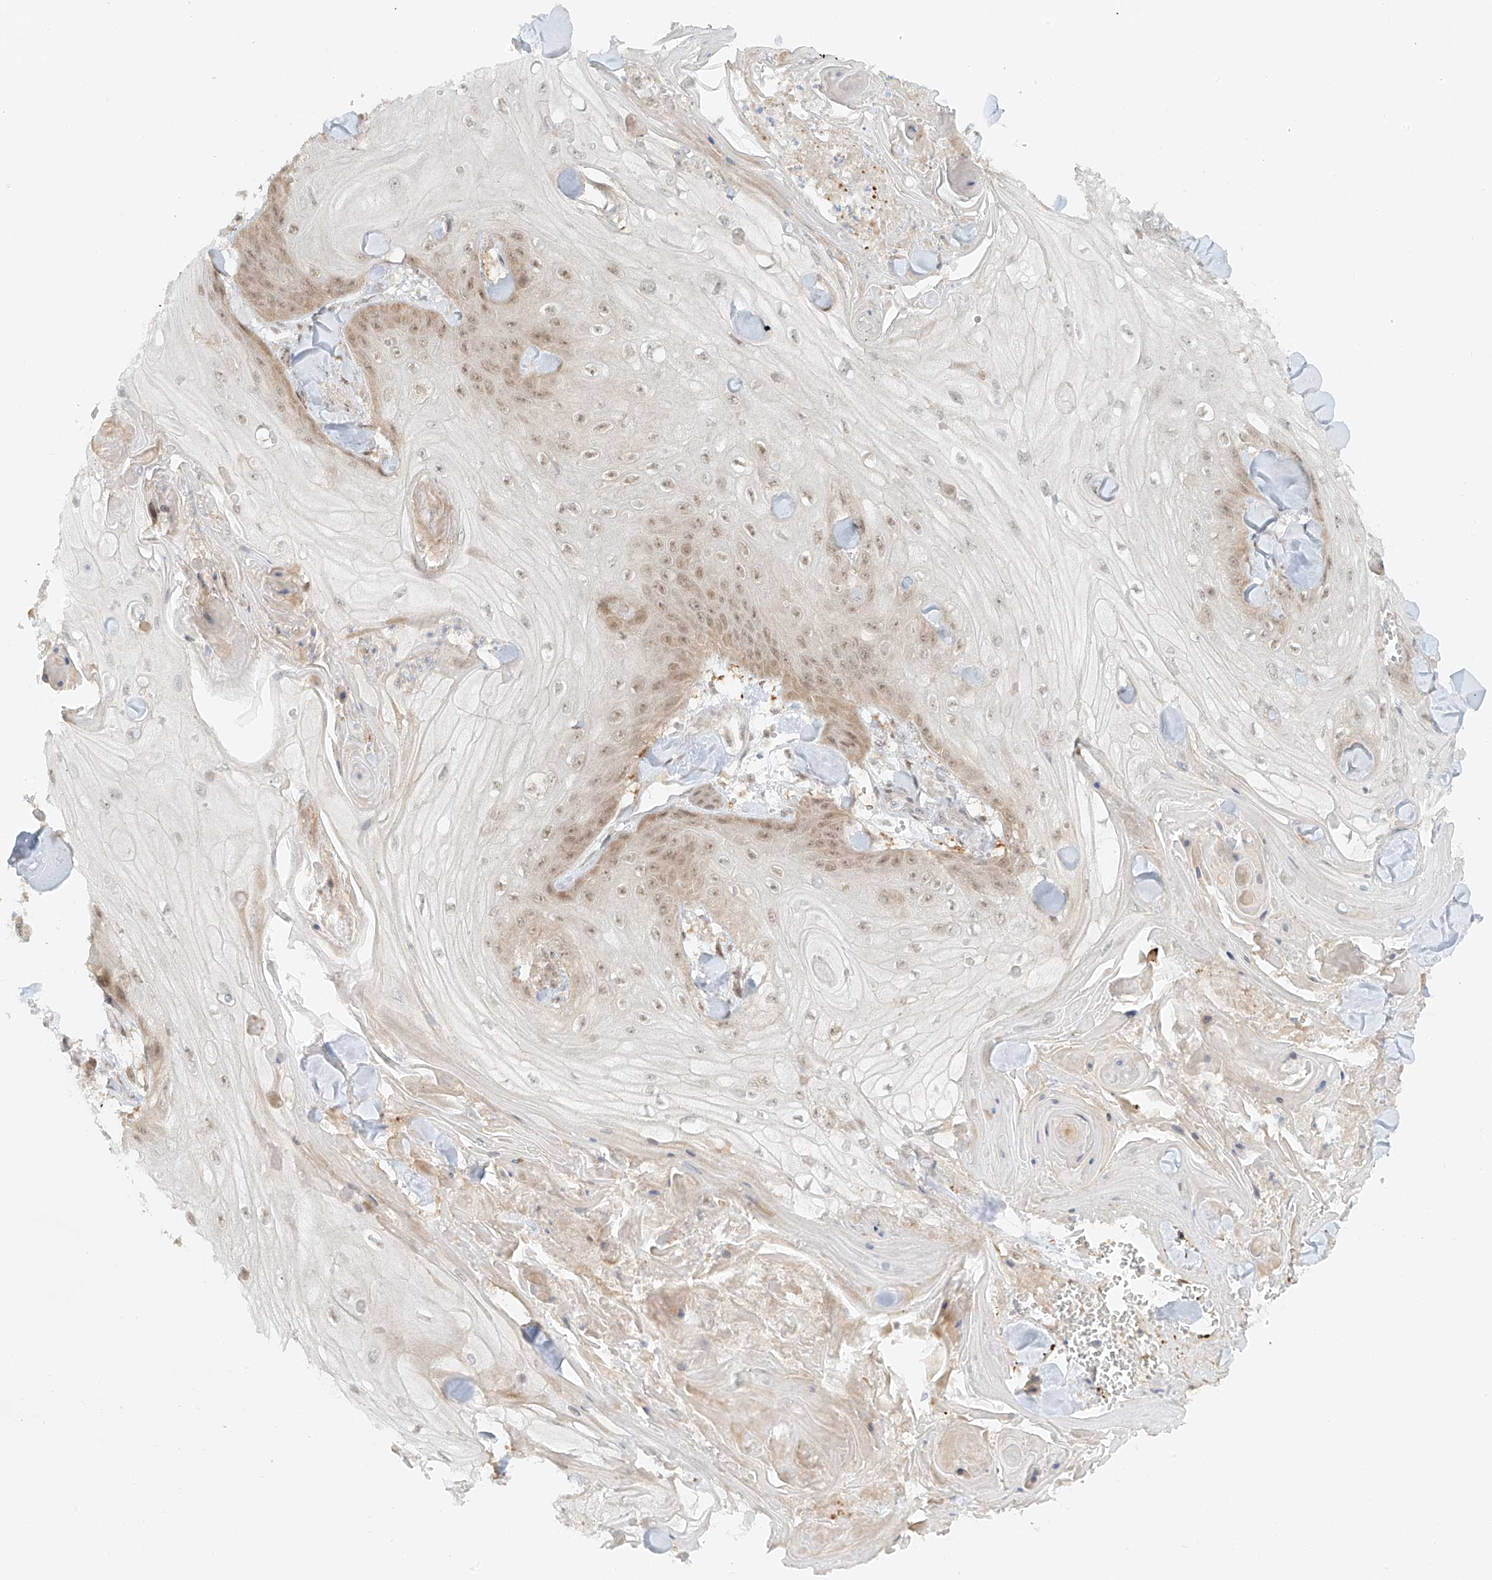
{"staining": {"intensity": "weak", "quantity": "25%-75%", "location": "cytoplasmic/membranous,nuclear"}, "tissue": "skin cancer", "cell_type": "Tumor cells", "image_type": "cancer", "snomed": [{"axis": "morphology", "description": "Squamous cell carcinoma, NOS"}, {"axis": "topography", "description": "Skin"}], "caption": "Protein positivity by IHC displays weak cytoplasmic/membranous and nuclear expression in approximately 25%-75% of tumor cells in skin cancer (squamous cell carcinoma).", "gene": "MIPEP", "patient": {"sex": "male", "age": 74}}